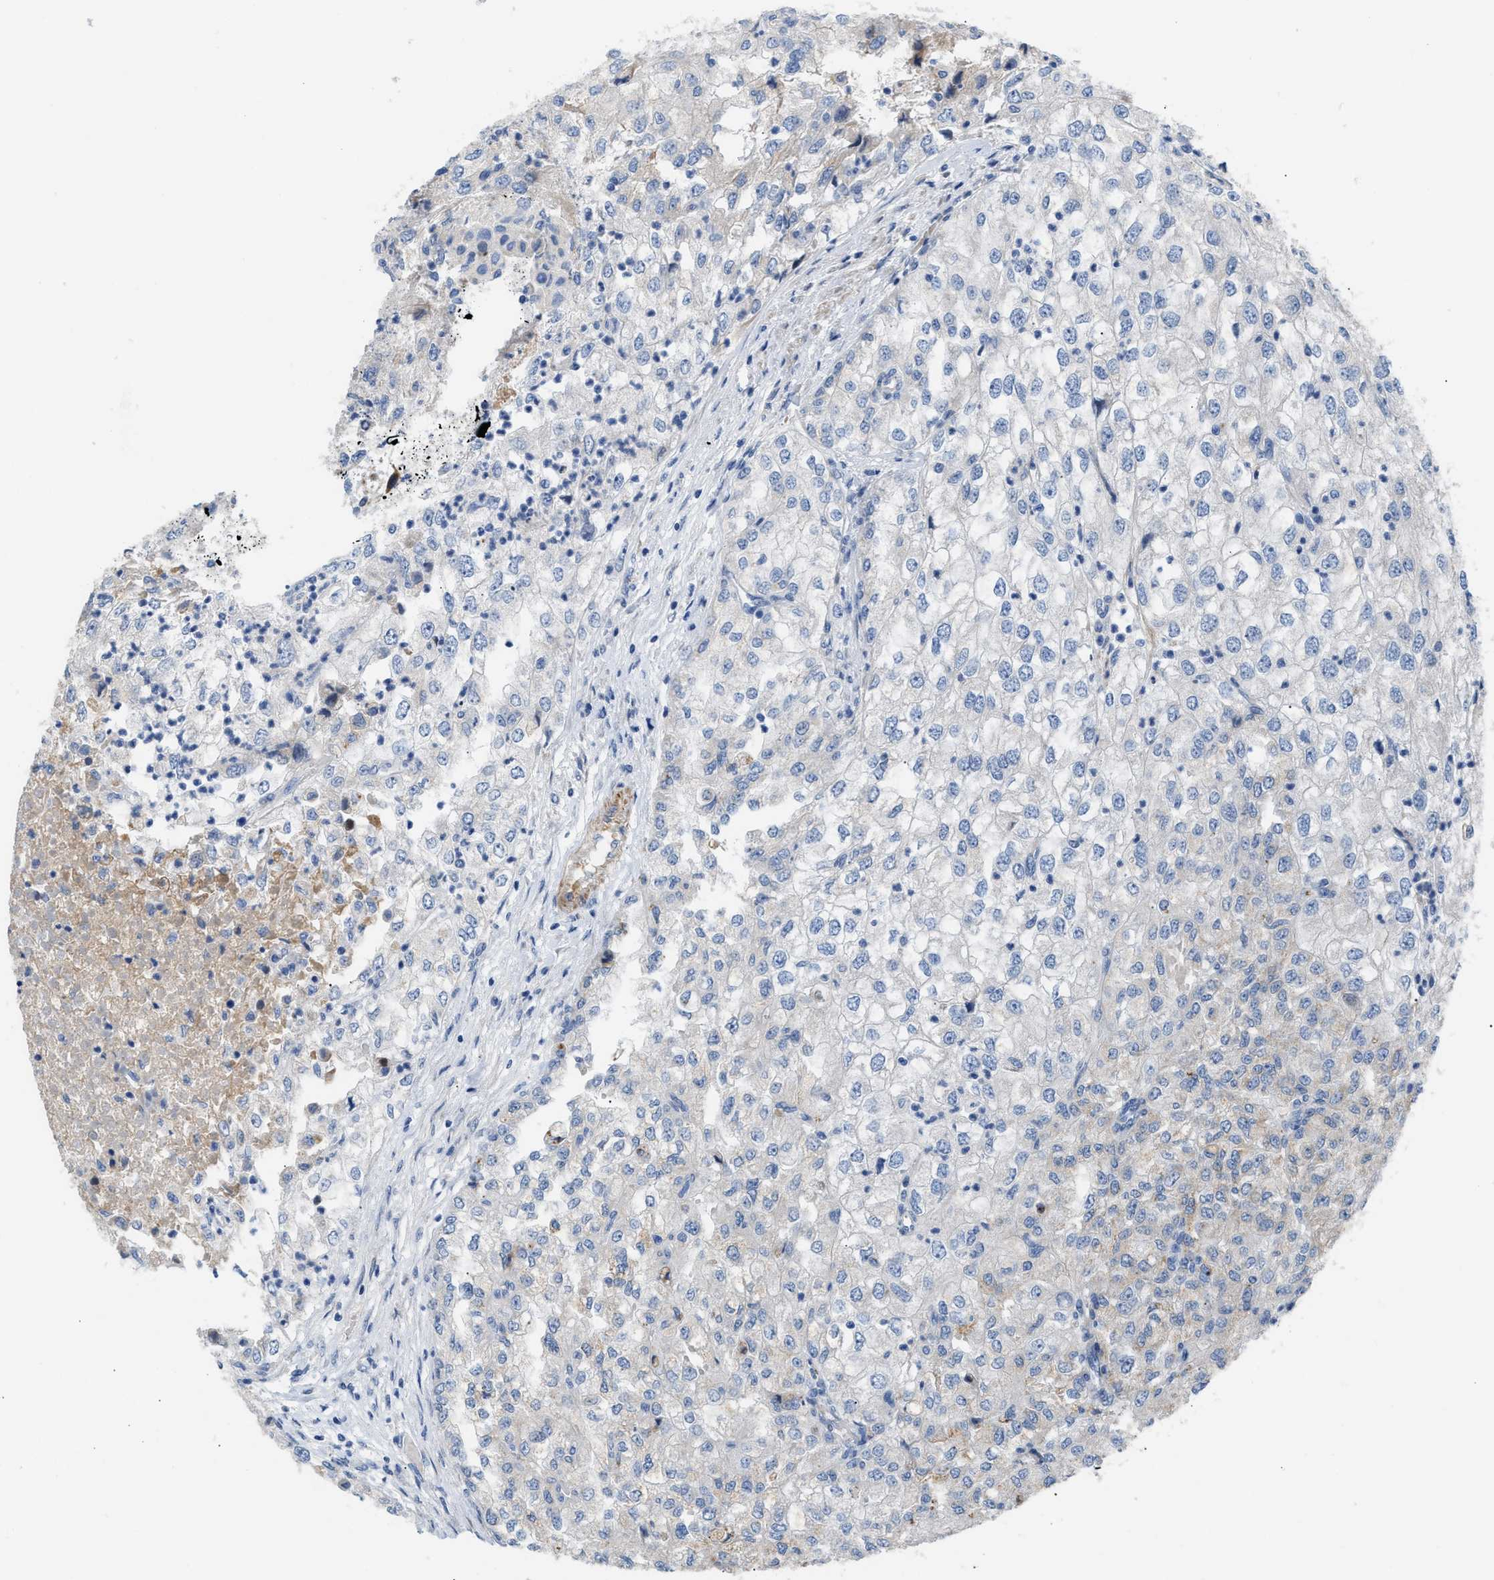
{"staining": {"intensity": "negative", "quantity": "none", "location": "none"}, "tissue": "renal cancer", "cell_type": "Tumor cells", "image_type": "cancer", "snomed": [{"axis": "morphology", "description": "Adenocarcinoma, NOS"}, {"axis": "topography", "description": "Kidney"}], "caption": "Histopathology image shows no significant protein expression in tumor cells of renal cancer (adenocarcinoma).", "gene": "TFPI", "patient": {"sex": "female", "age": 54}}